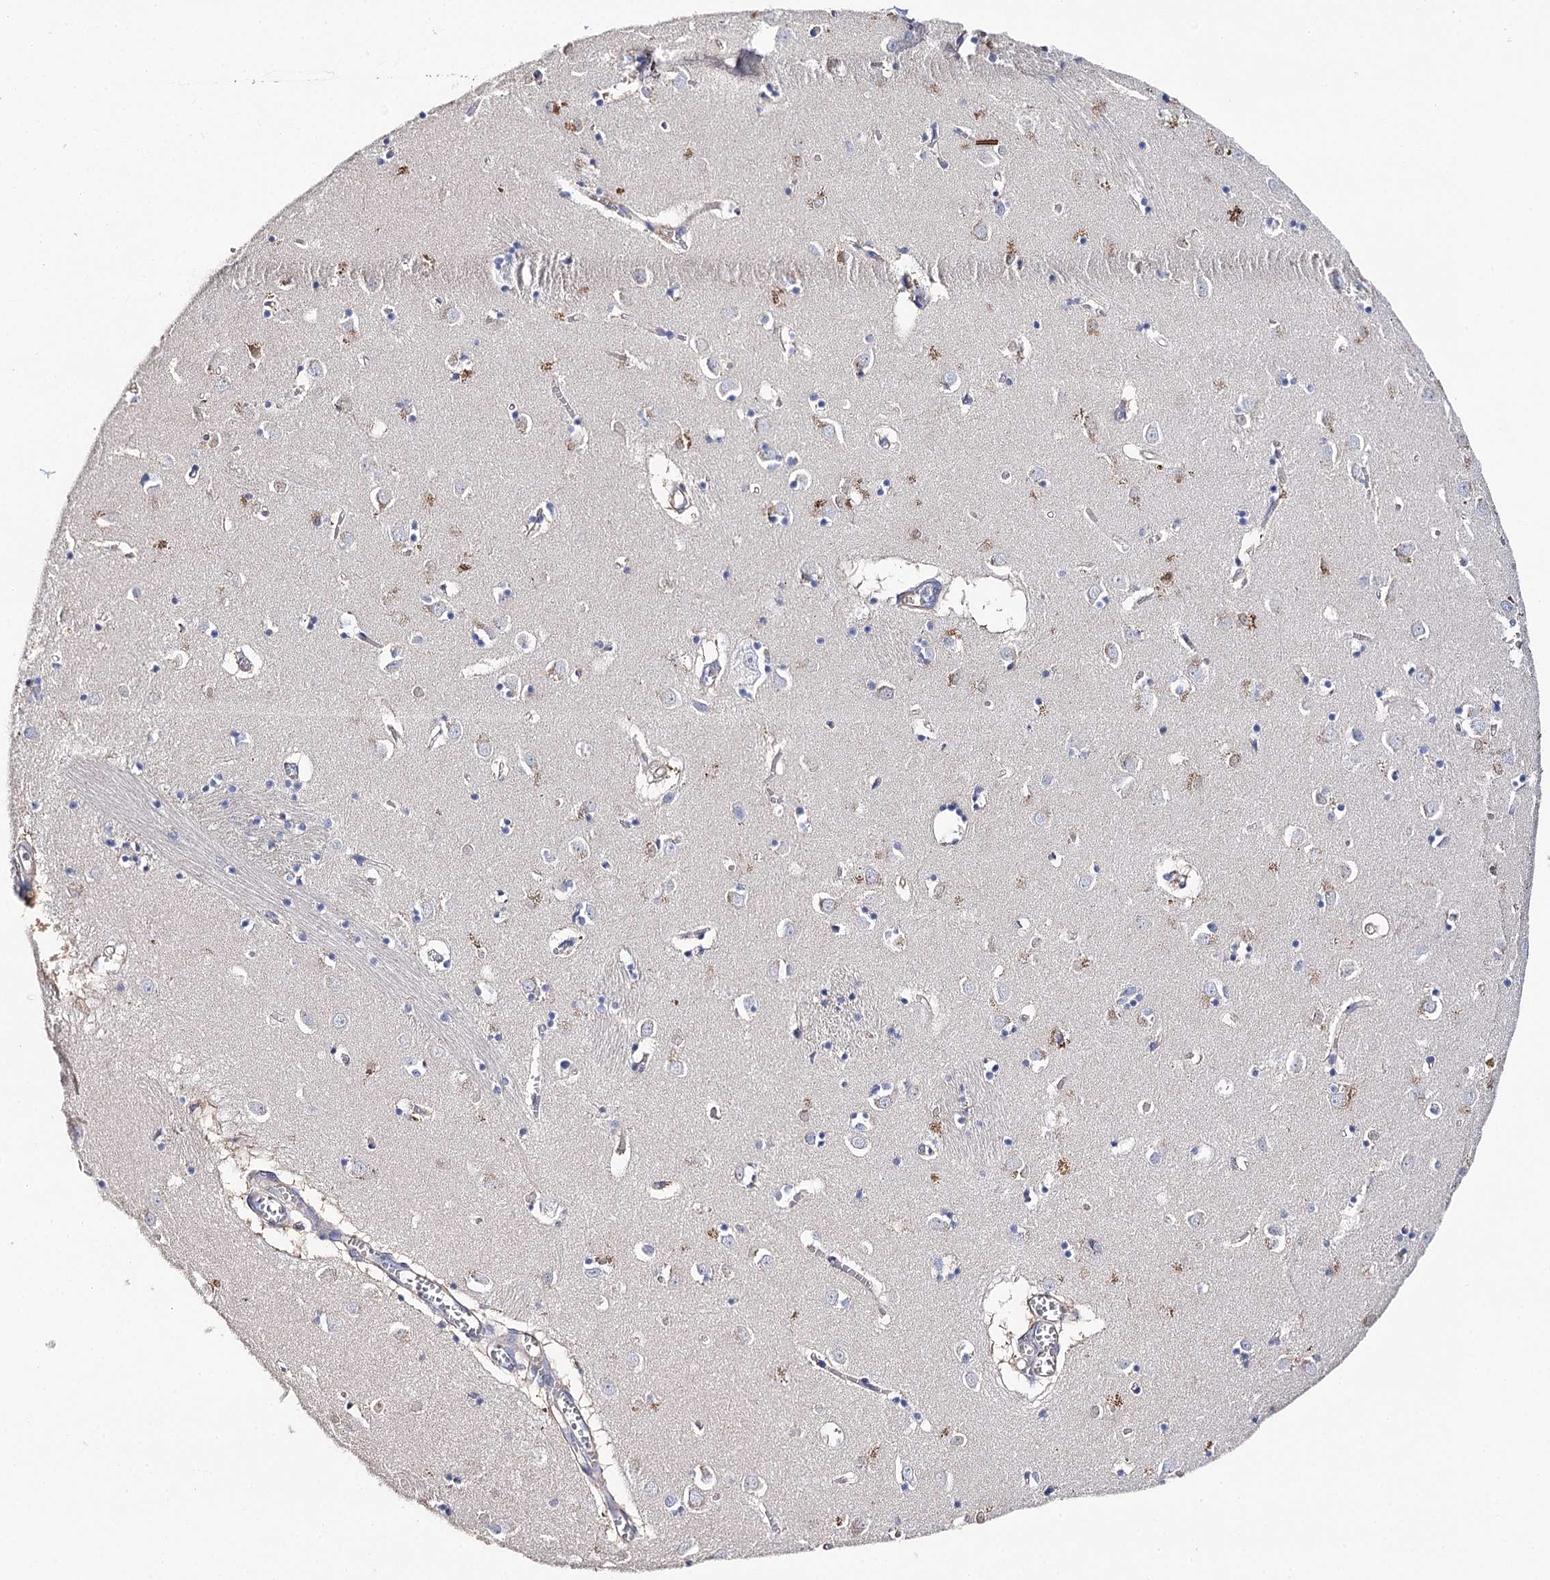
{"staining": {"intensity": "moderate", "quantity": "<25%", "location": "cytoplasmic/membranous"}, "tissue": "caudate", "cell_type": "Glial cells", "image_type": "normal", "snomed": [{"axis": "morphology", "description": "Normal tissue, NOS"}, {"axis": "topography", "description": "Lateral ventricle wall"}], "caption": "Caudate stained with IHC demonstrates moderate cytoplasmic/membranous expression in approximately <25% of glial cells.", "gene": "EPYC", "patient": {"sex": "male", "age": 70}}